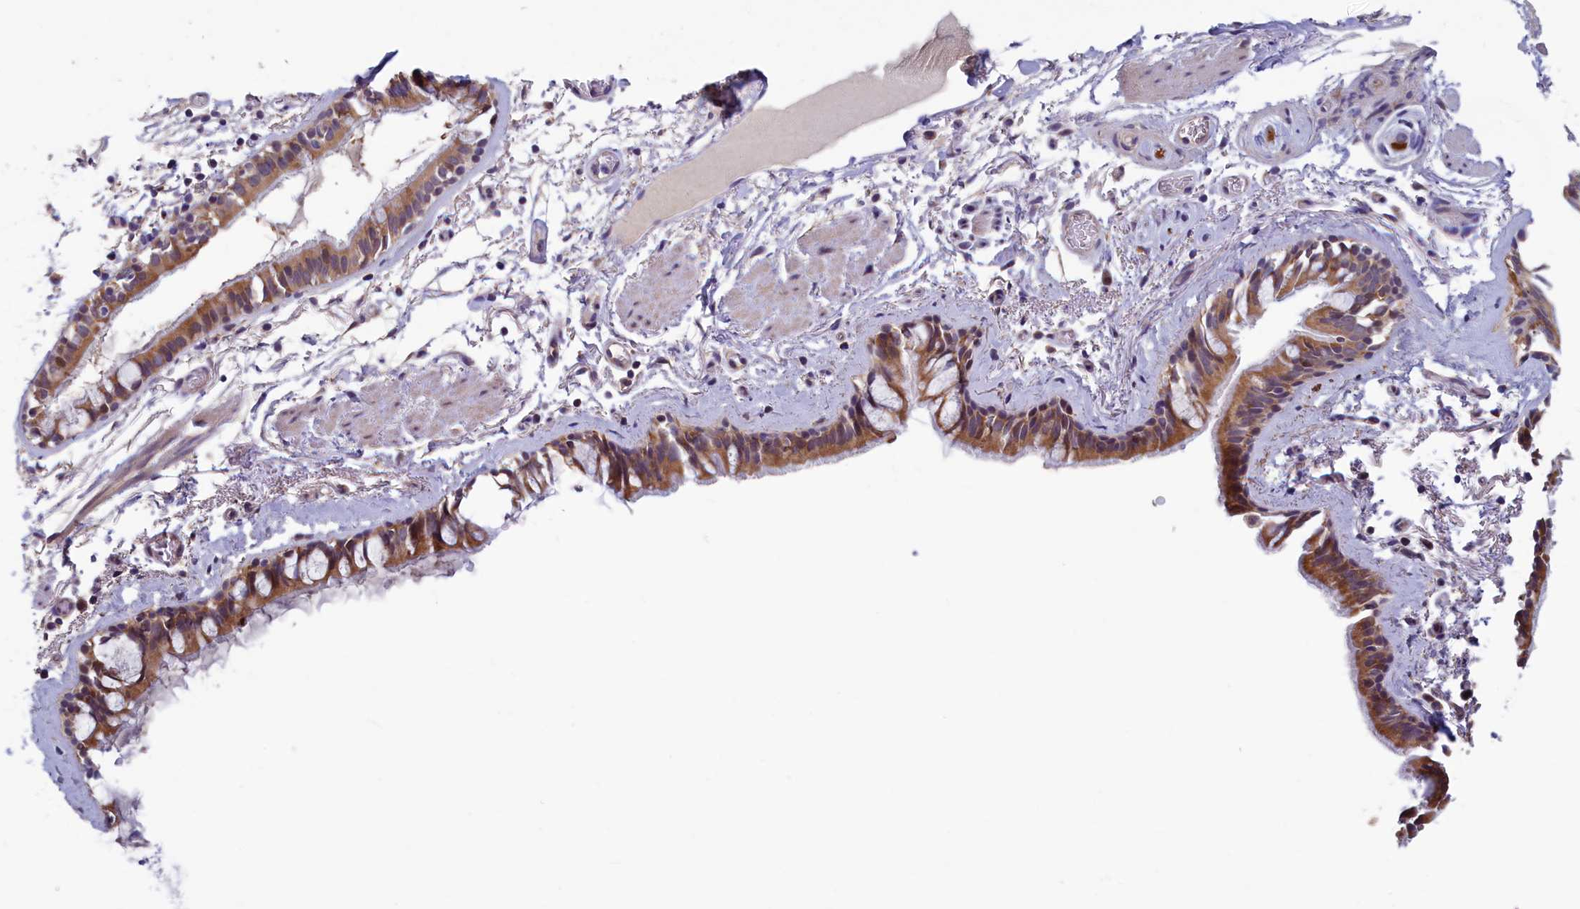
{"staining": {"intensity": "moderate", "quantity": ">75%", "location": "cytoplasmic/membranous"}, "tissue": "bronchus", "cell_type": "Respiratory epithelial cells", "image_type": "normal", "snomed": [{"axis": "morphology", "description": "Normal tissue, NOS"}, {"axis": "topography", "description": "Cartilage tissue"}], "caption": "The photomicrograph shows immunohistochemical staining of benign bronchus. There is moderate cytoplasmic/membranous staining is seen in approximately >75% of respiratory epithelial cells. (IHC, brightfield microscopy, high magnification).", "gene": "HECA", "patient": {"sex": "male", "age": 63}}